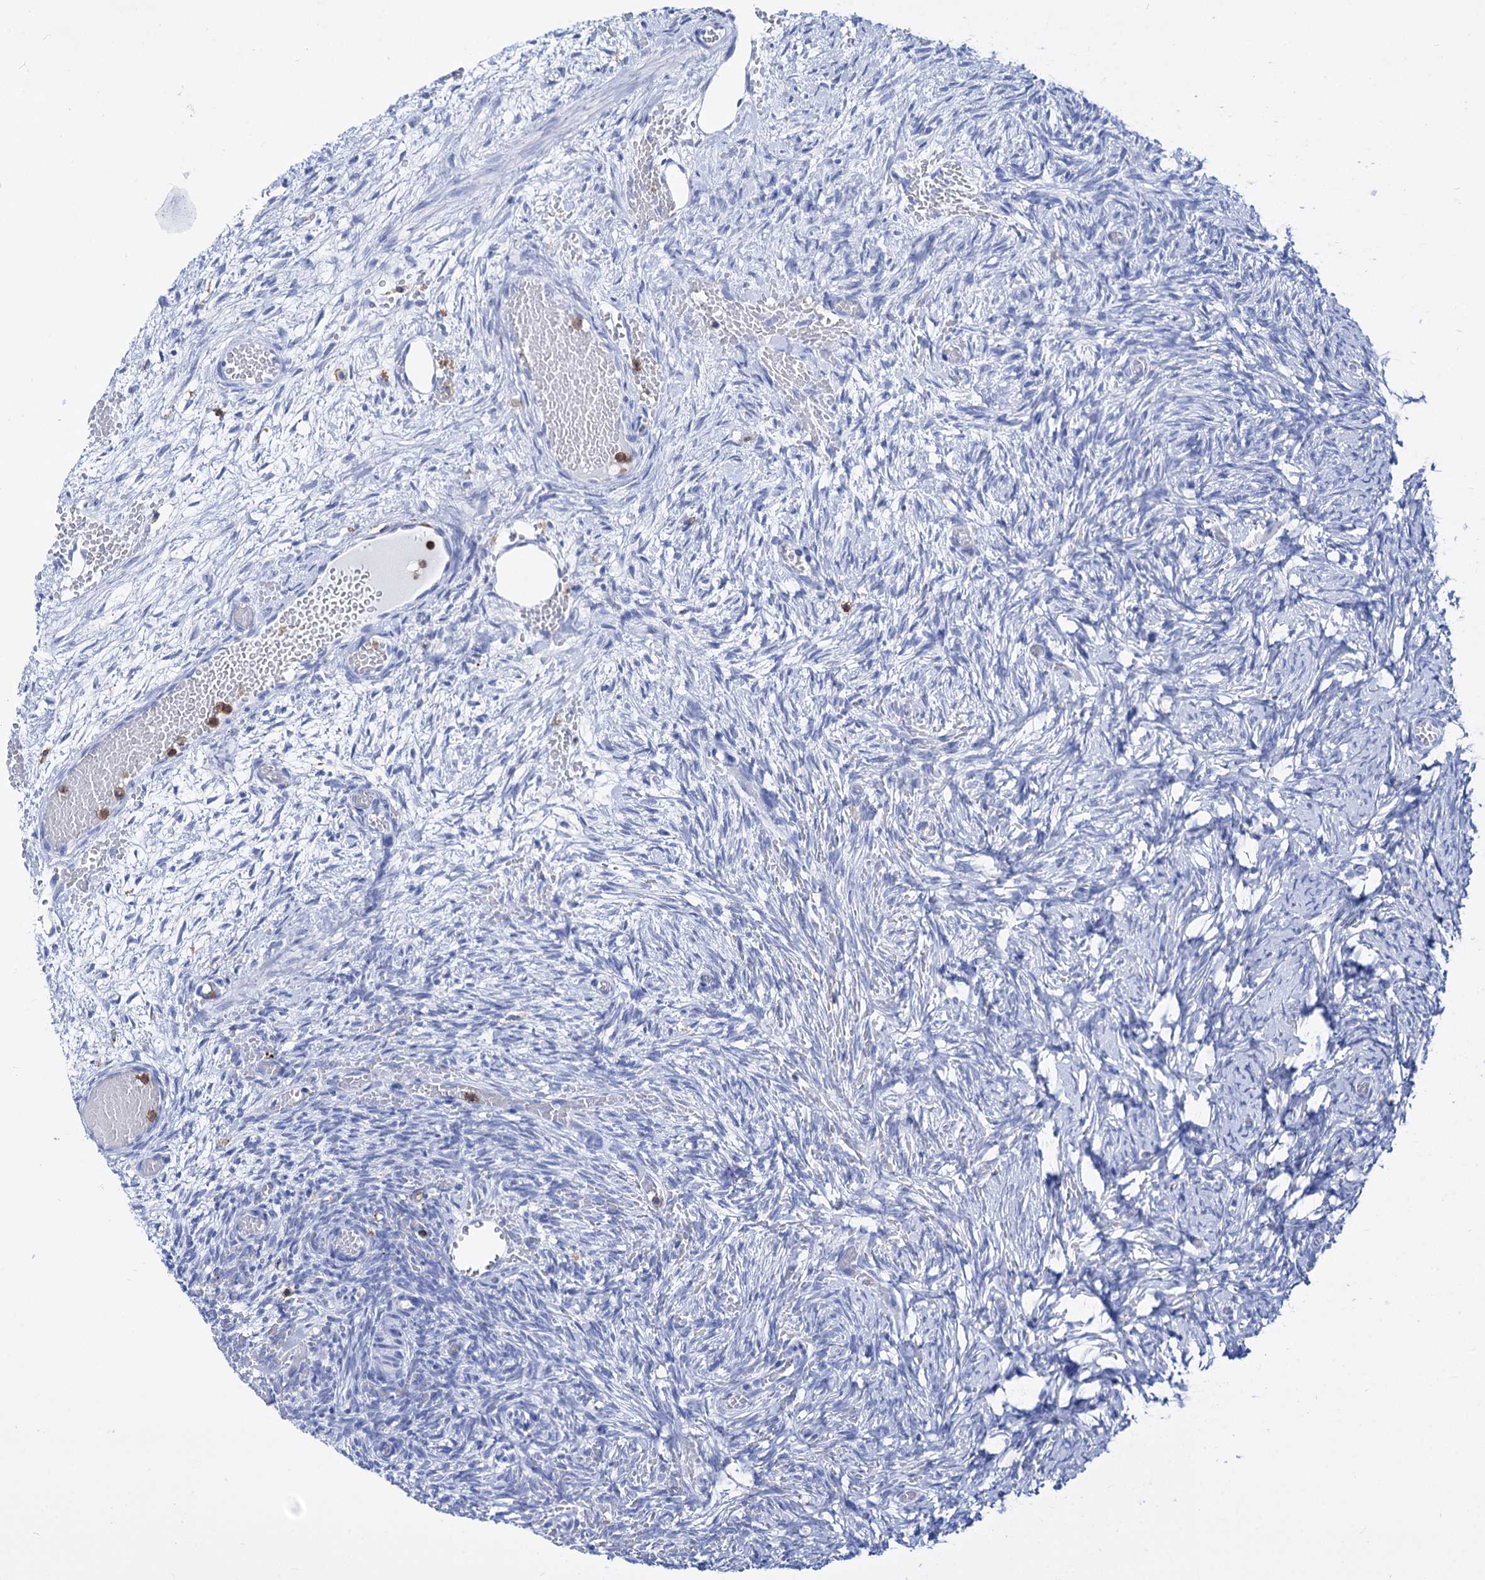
{"staining": {"intensity": "negative", "quantity": "none", "location": "none"}, "tissue": "ovary", "cell_type": "Ovarian stroma cells", "image_type": "normal", "snomed": [{"axis": "morphology", "description": "Adenocarcinoma, NOS"}, {"axis": "topography", "description": "Endometrium"}], "caption": "Protein analysis of unremarkable ovary shows no significant staining in ovarian stroma cells.", "gene": "DEF6", "patient": {"sex": "female", "age": 32}}